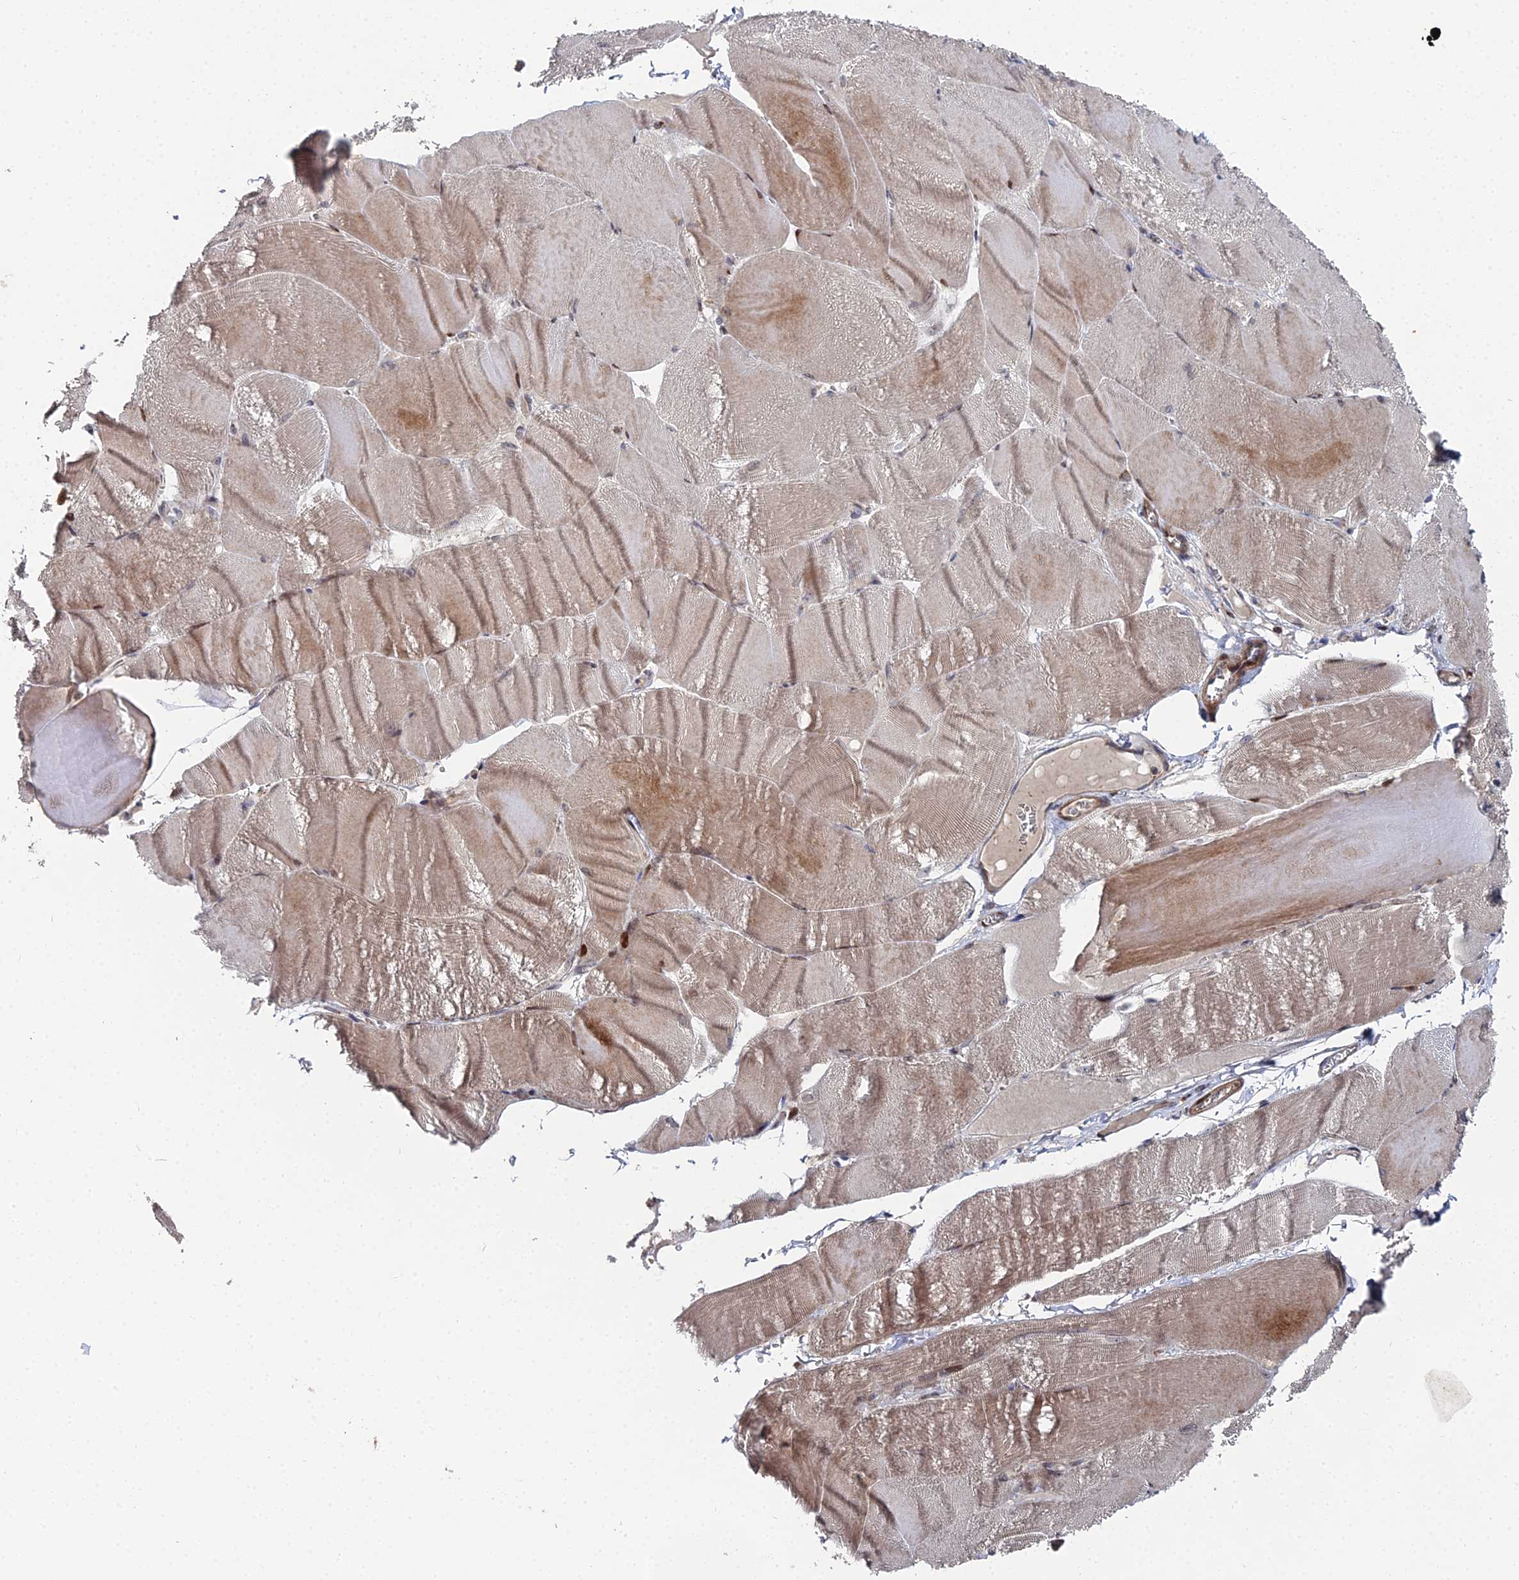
{"staining": {"intensity": "moderate", "quantity": ">75%", "location": "cytoplasmic/membranous"}, "tissue": "skeletal muscle", "cell_type": "Myocytes", "image_type": "normal", "snomed": [{"axis": "morphology", "description": "Normal tissue, NOS"}, {"axis": "morphology", "description": "Basal cell carcinoma"}, {"axis": "topography", "description": "Skeletal muscle"}], "caption": "An immunohistochemistry image of unremarkable tissue is shown. Protein staining in brown labels moderate cytoplasmic/membranous positivity in skeletal muscle within myocytes.", "gene": "SGMS1", "patient": {"sex": "female", "age": 64}}